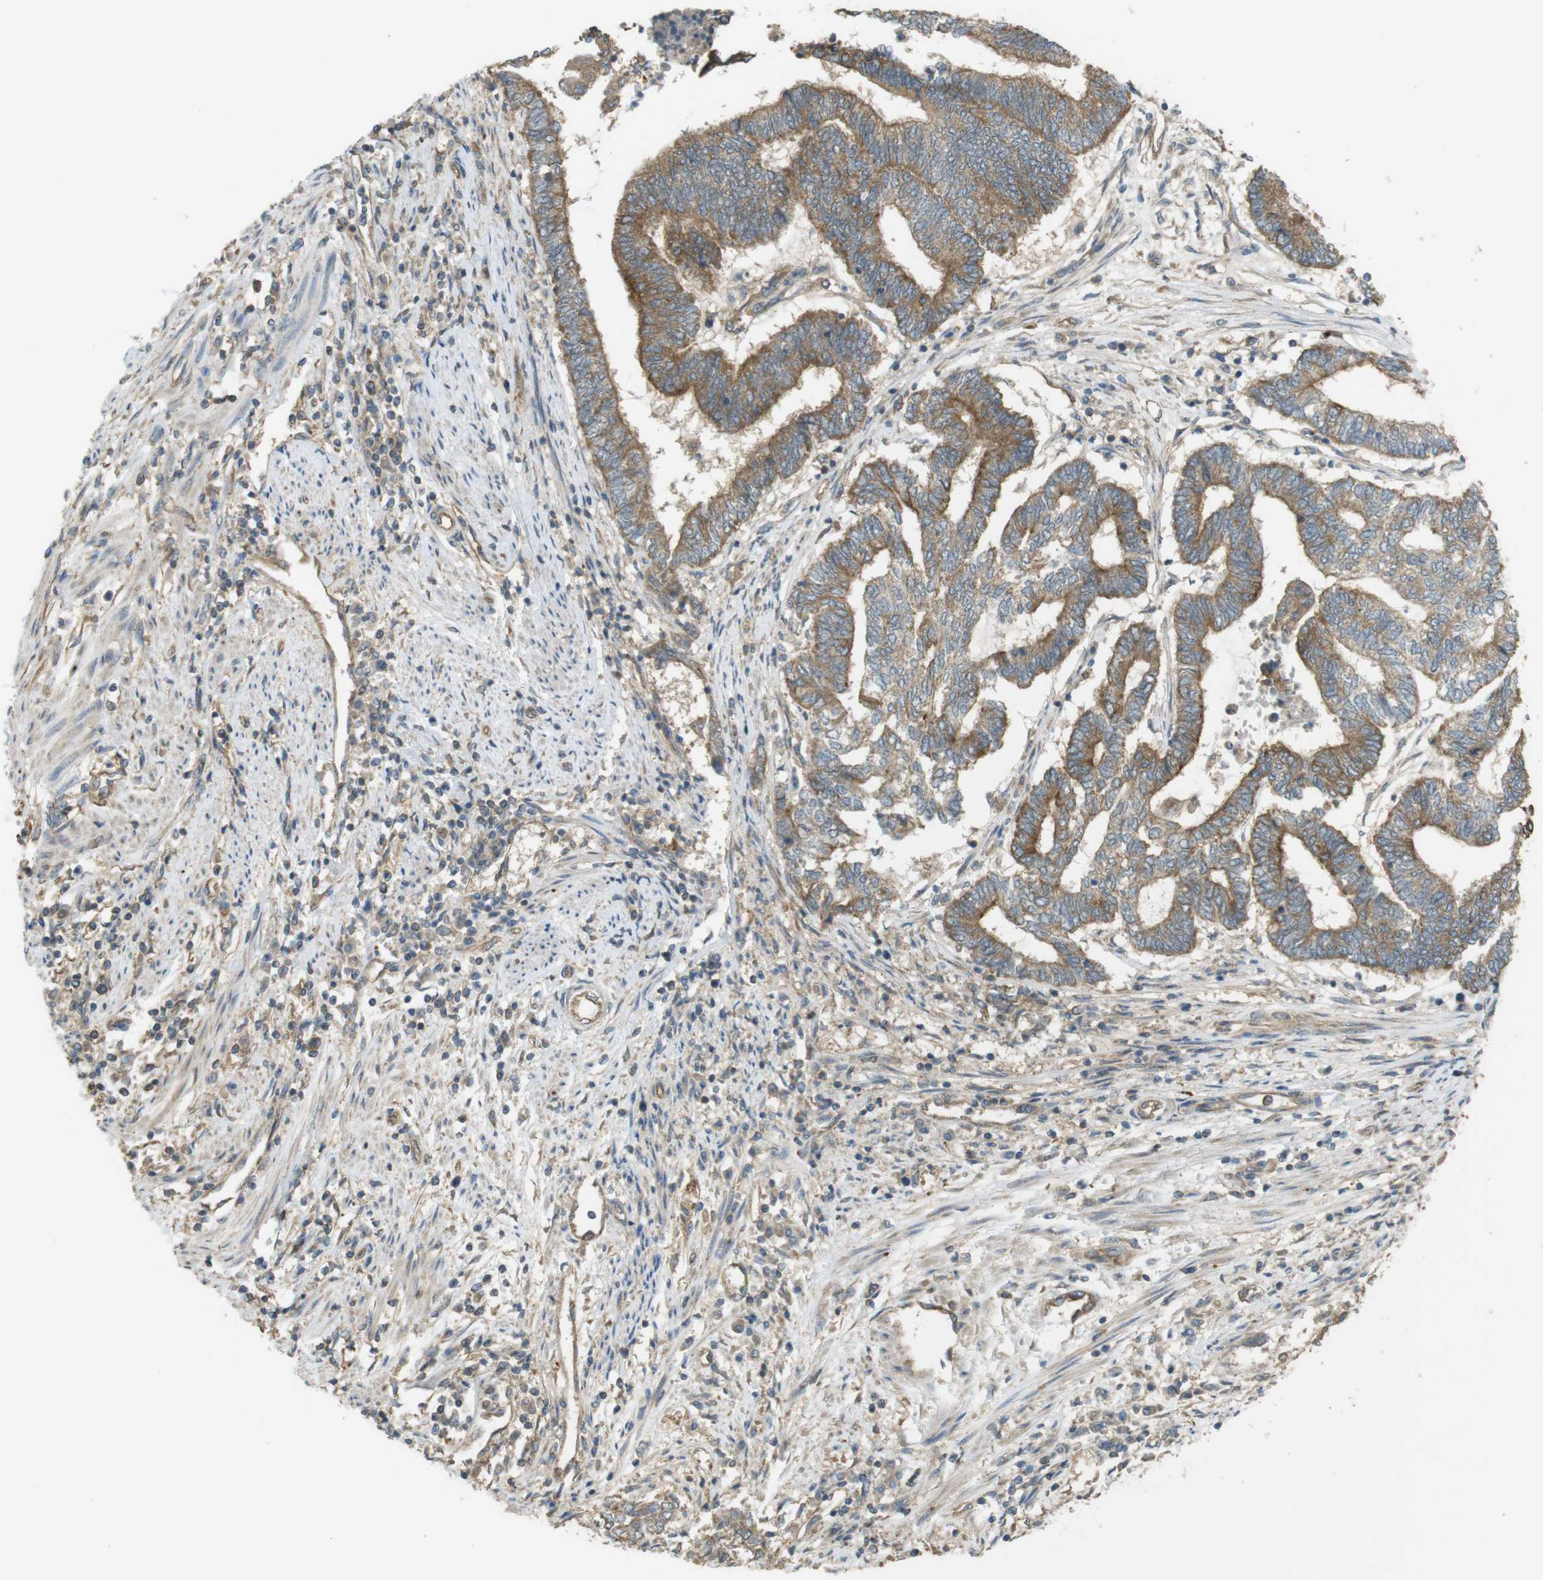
{"staining": {"intensity": "moderate", "quantity": ">75%", "location": "cytoplasmic/membranous"}, "tissue": "endometrial cancer", "cell_type": "Tumor cells", "image_type": "cancer", "snomed": [{"axis": "morphology", "description": "Adenocarcinoma, NOS"}, {"axis": "topography", "description": "Uterus"}, {"axis": "topography", "description": "Endometrium"}], "caption": "There is medium levels of moderate cytoplasmic/membranous staining in tumor cells of endometrial adenocarcinoma, as demonstrated by immunohistochemical staining (brown color).", "gene": "ZDHHC20", "patient": {"sex": "female", "age": 70}}